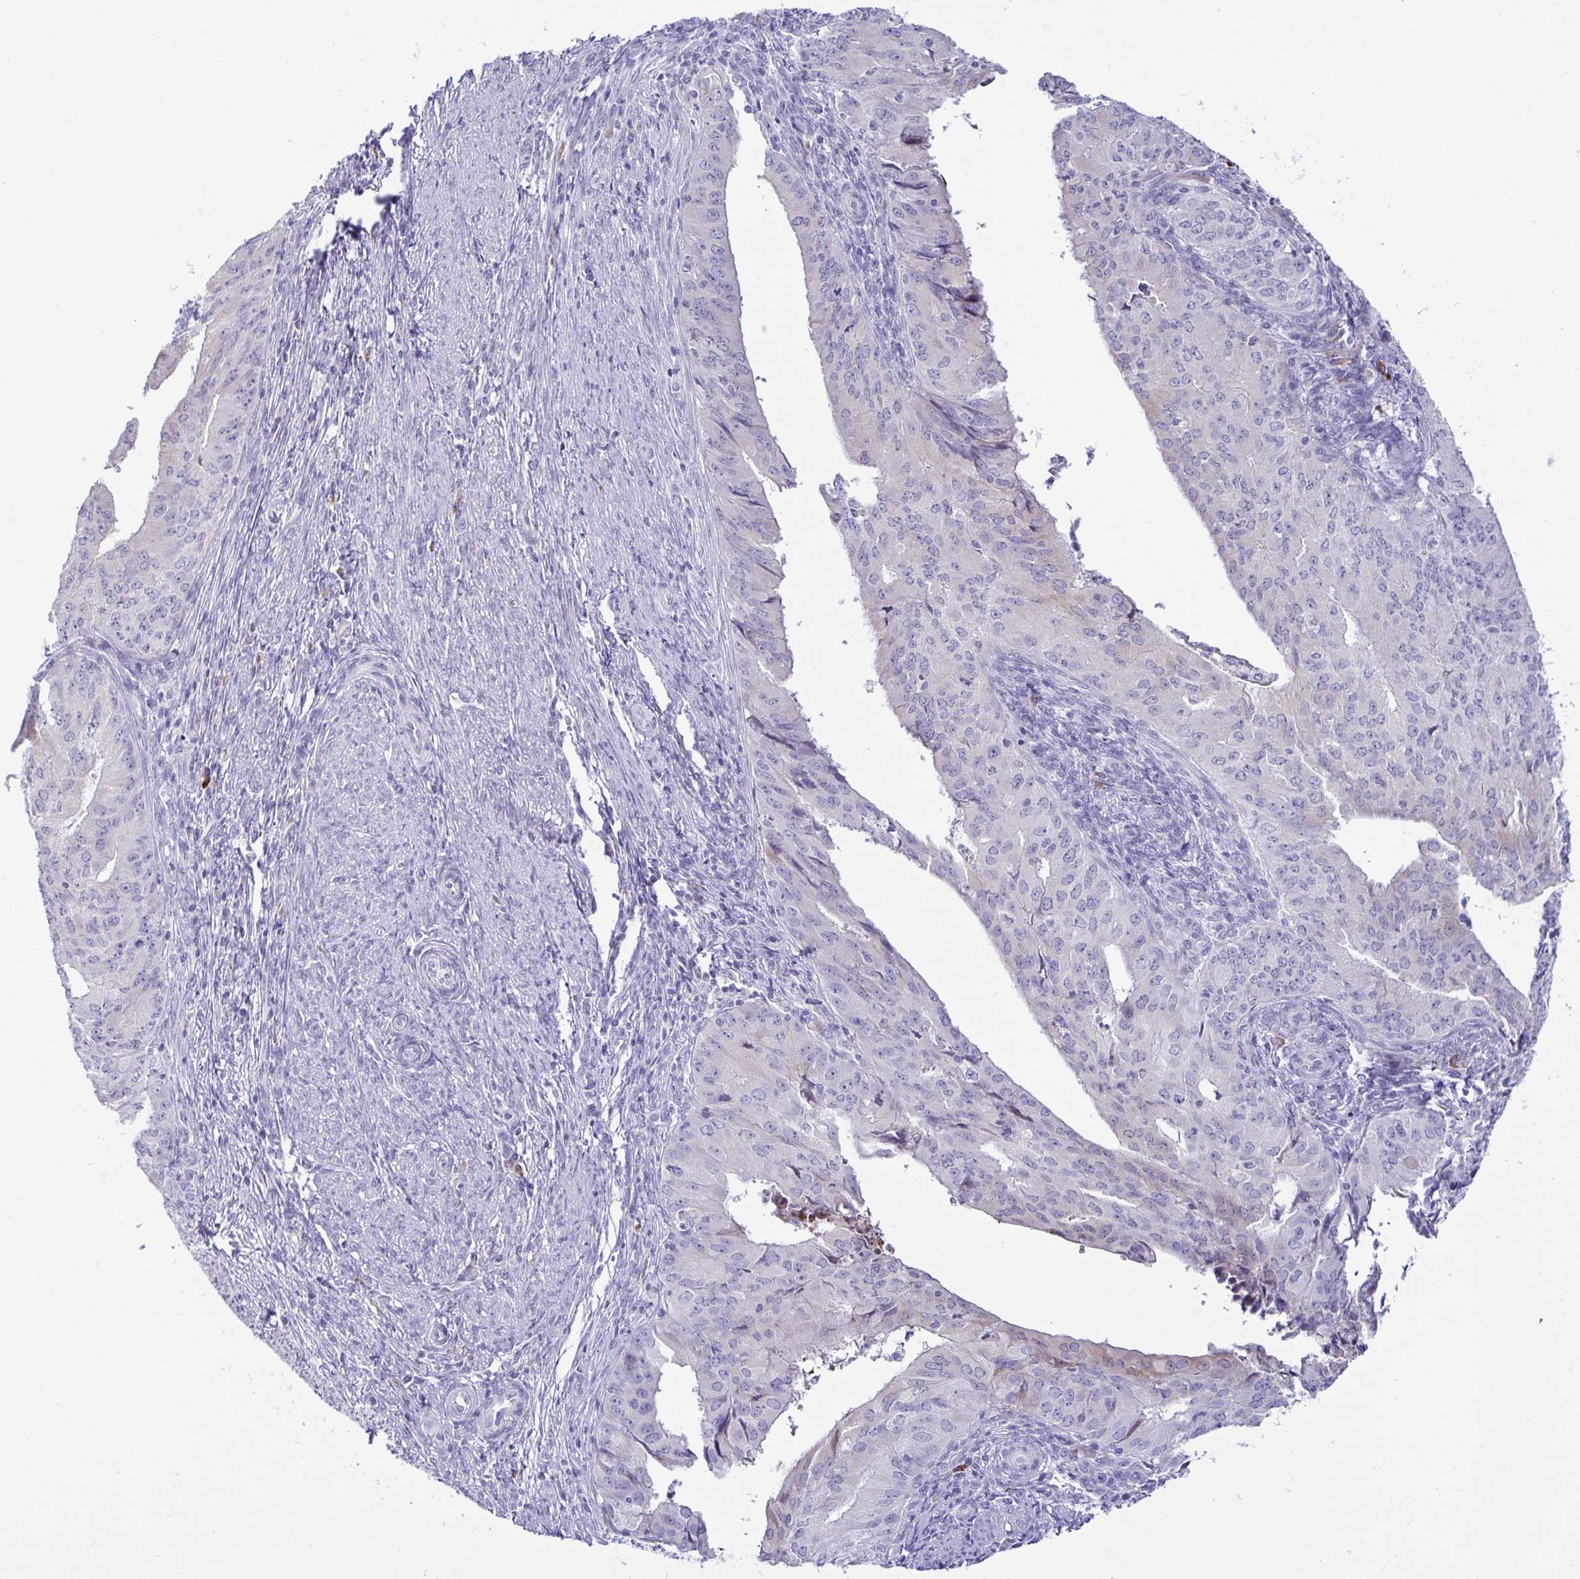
{"staining": {"intensity": "negative", "quantity": "none", "location": "none"}, "tissue": "endometrial cancer", "cell_type": "Tumor cells", "image_type": "cancer", "snomed": [{"axis": "morphology", "description": "Adenocarcinoma, NOS"}, {"axis": "topography", "description": "Endometrium"}], "caption": "This histopathology image is of adenocarcinoma (endometrial) stained with immunohistochemistry (IHC) to label a protein in brown with the nuclei are counter-stained blue. There is no expression in tumor cells.", "gene": "TFPI2", "patient": {"sex": "female", "age": 50}}